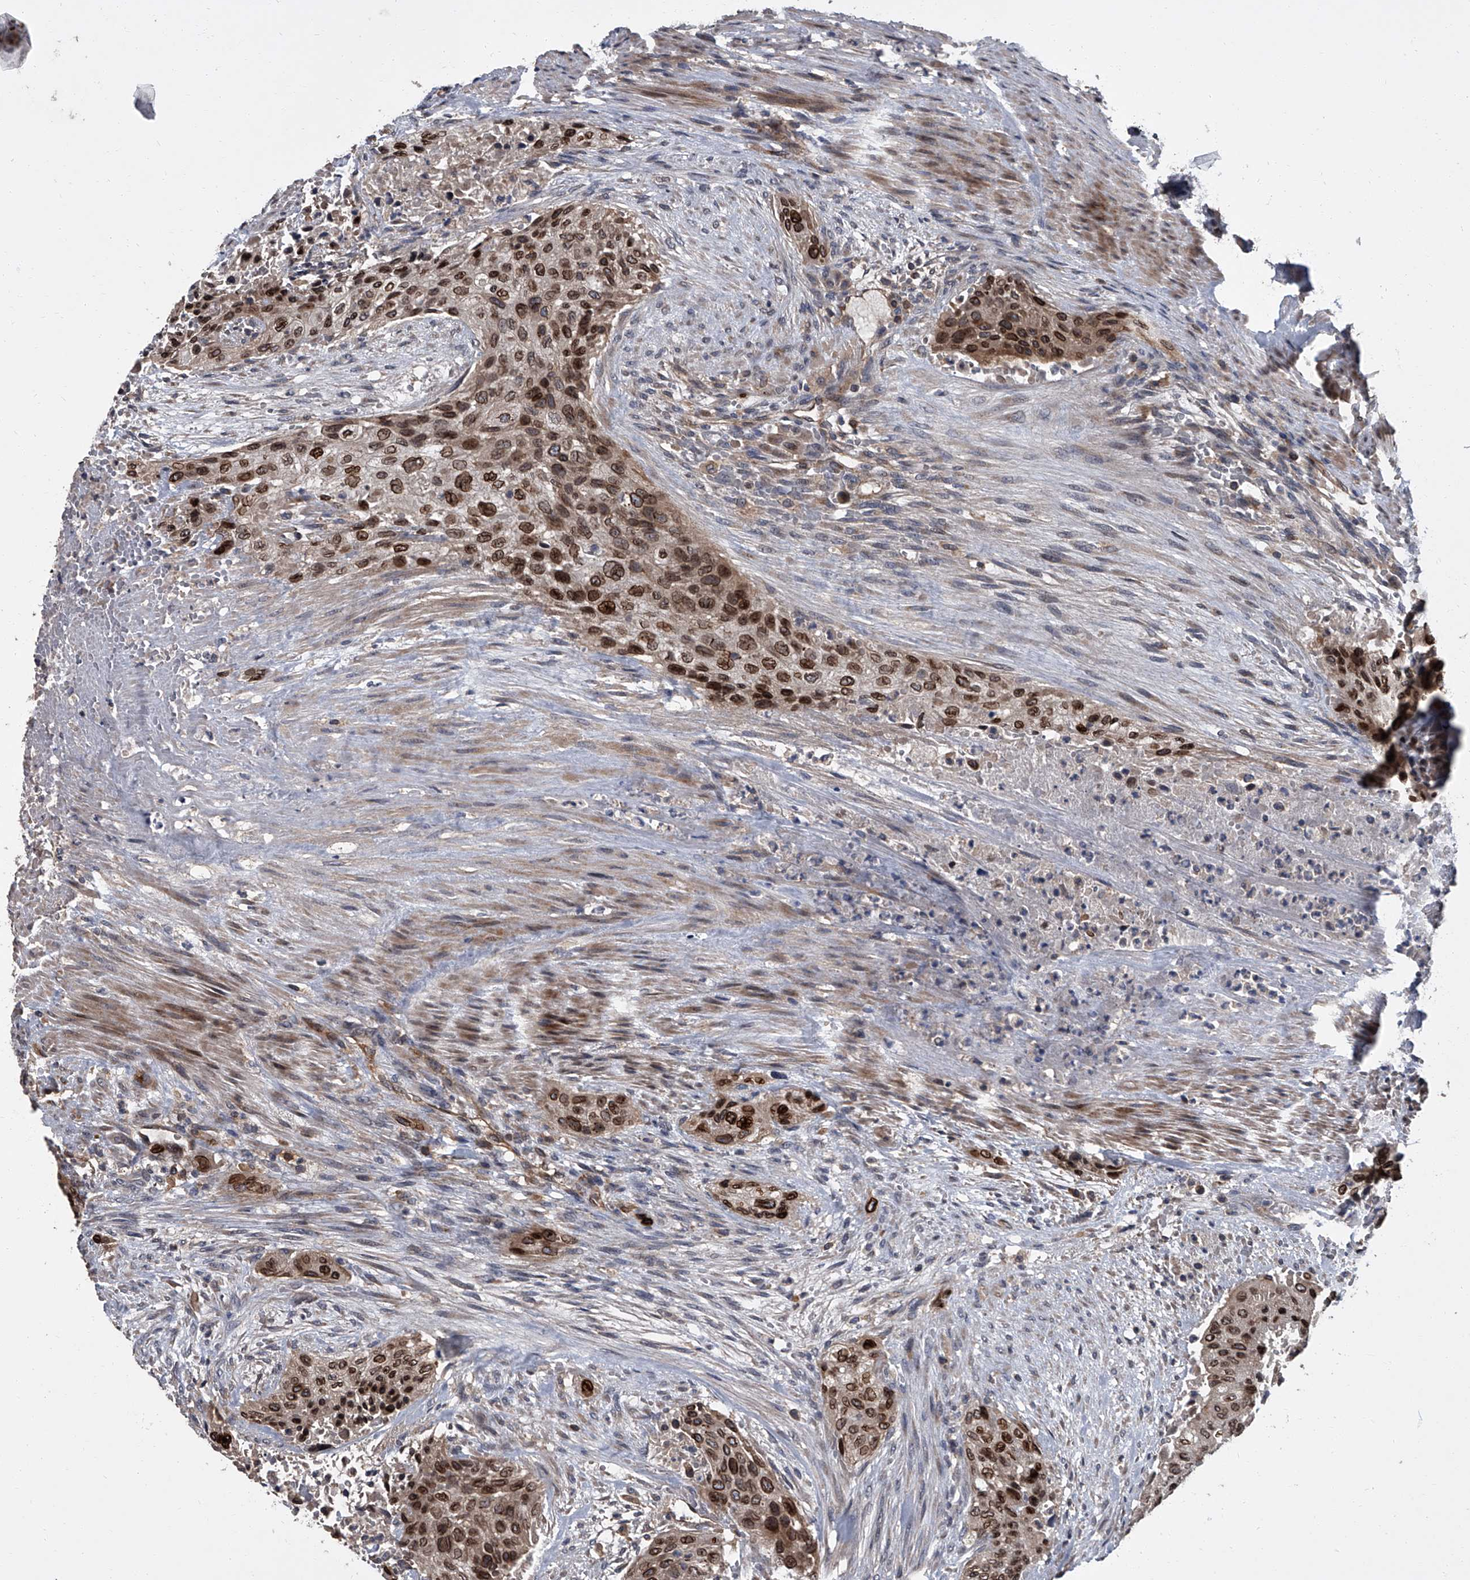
{"staining": {"intensity": "strong", "quantity": ">75%", "location": "cytoplasmic/membranous,nuclear"}, "tissue": "urothelial cancer", "cell_type": "Tumor cells", "image_type": "cancer", "snomed": [{"axis": "morphology", "description": "Urothelial carcinoma, High grade"}, {"axis": "topography", "description": "Urinary bladder"}], "caption": "Urothelial carcinoma (high-grade) was stained to show a protein in brown. There is high levels of strong cytoplasmic/membranous and nuclear expression in about >75% of tumor cells.", "gene": "LRRC8C", "patient": {"sex": "male", "age": 35}}